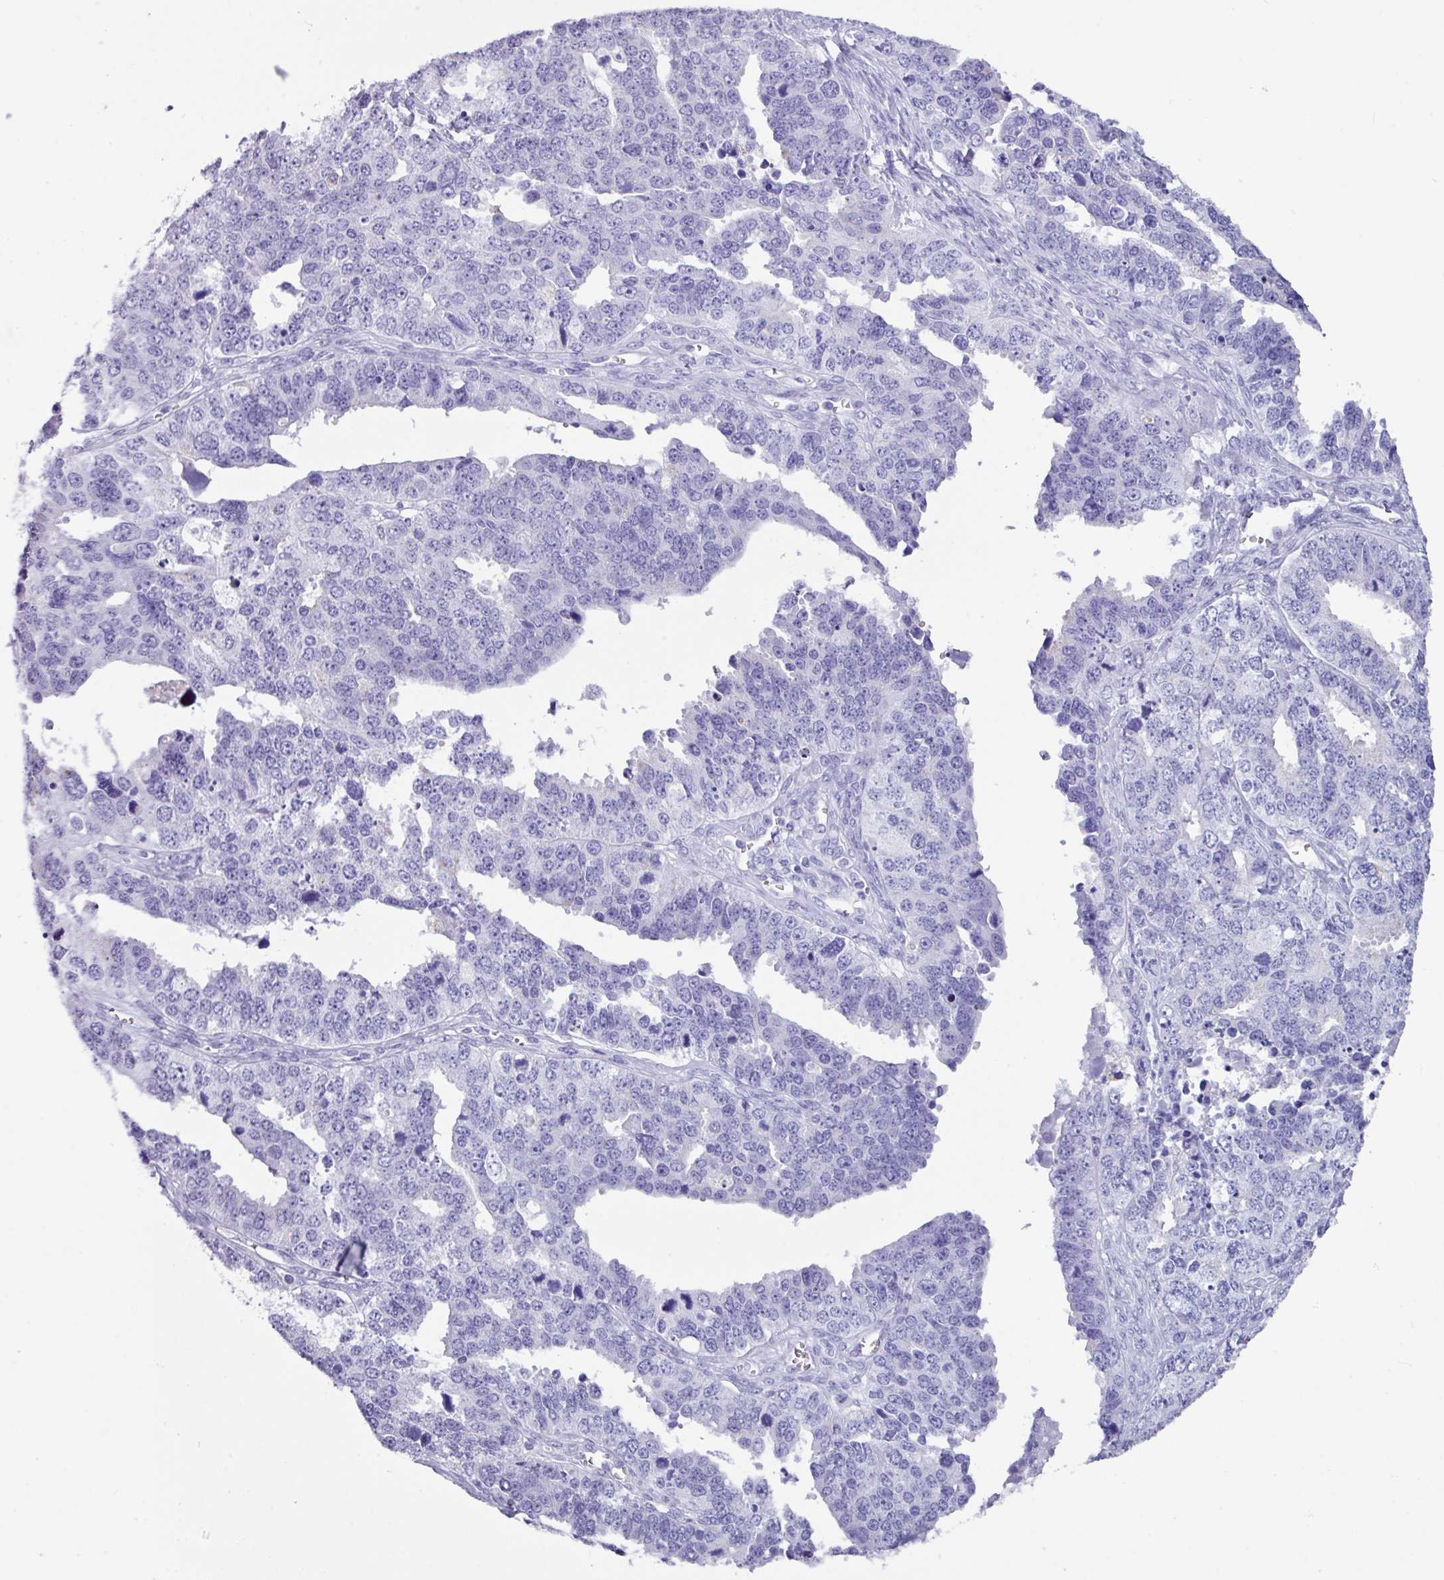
{"staining": {"intensity": "negative", "quantity": "none", "location": "none"}, "tissue": "ovarian cancer", "cell_type": "Tumor cells", "image_type": "cancer", "snomed": [{"axis": "morphology", "description": "Cystadenocarcinoma, serous, NOS"}, {"axis": "topography", "description": "Ovary"}], "caption": "Immunohistochemical staining of human serous cystadenocarcinoma (ovarian) shows no significant staining in tumor cells.", "gene": "NCCRP1", "patient": {"sex": "female", "age": 76}}